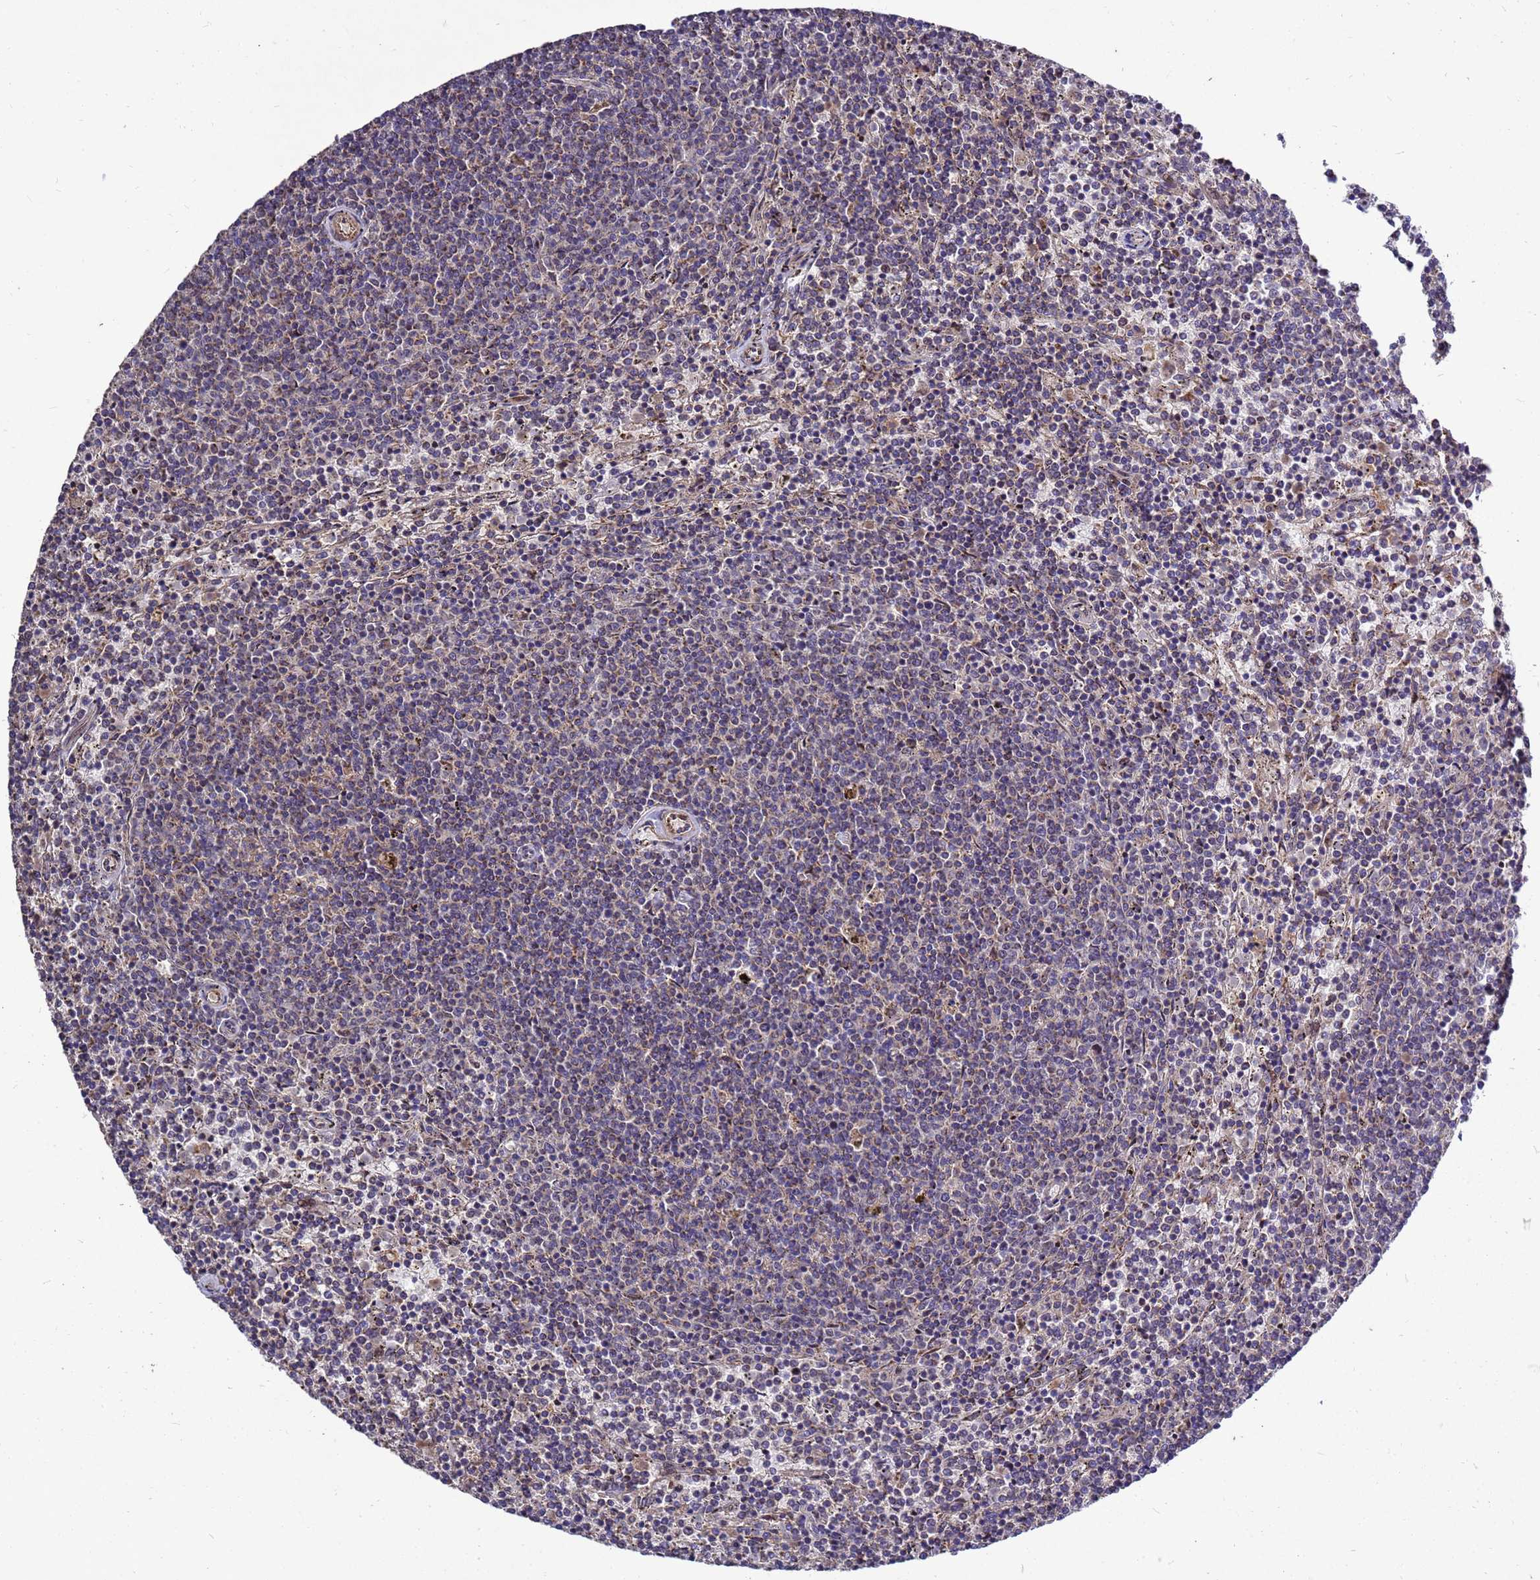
{"staining": {"intensity": "weak", "quantity": "<25%", "location": "cytoplasmic/membranous"}, "tissue": "lymphoma", "cell_type": "Tumor cells", "image_type": "cancer", "snomed": [{"axis": "morphology", "description": "Malignant lymphoma, non-Hodgkin's type, Low grade"}, {"axis": "topography", "description": "Spleen"}], "caption": "IHC of lymphoma shows no staining in tumor cells.", "gene": "RSPRY1", "patient": {"sex": "female", "age": 50}}